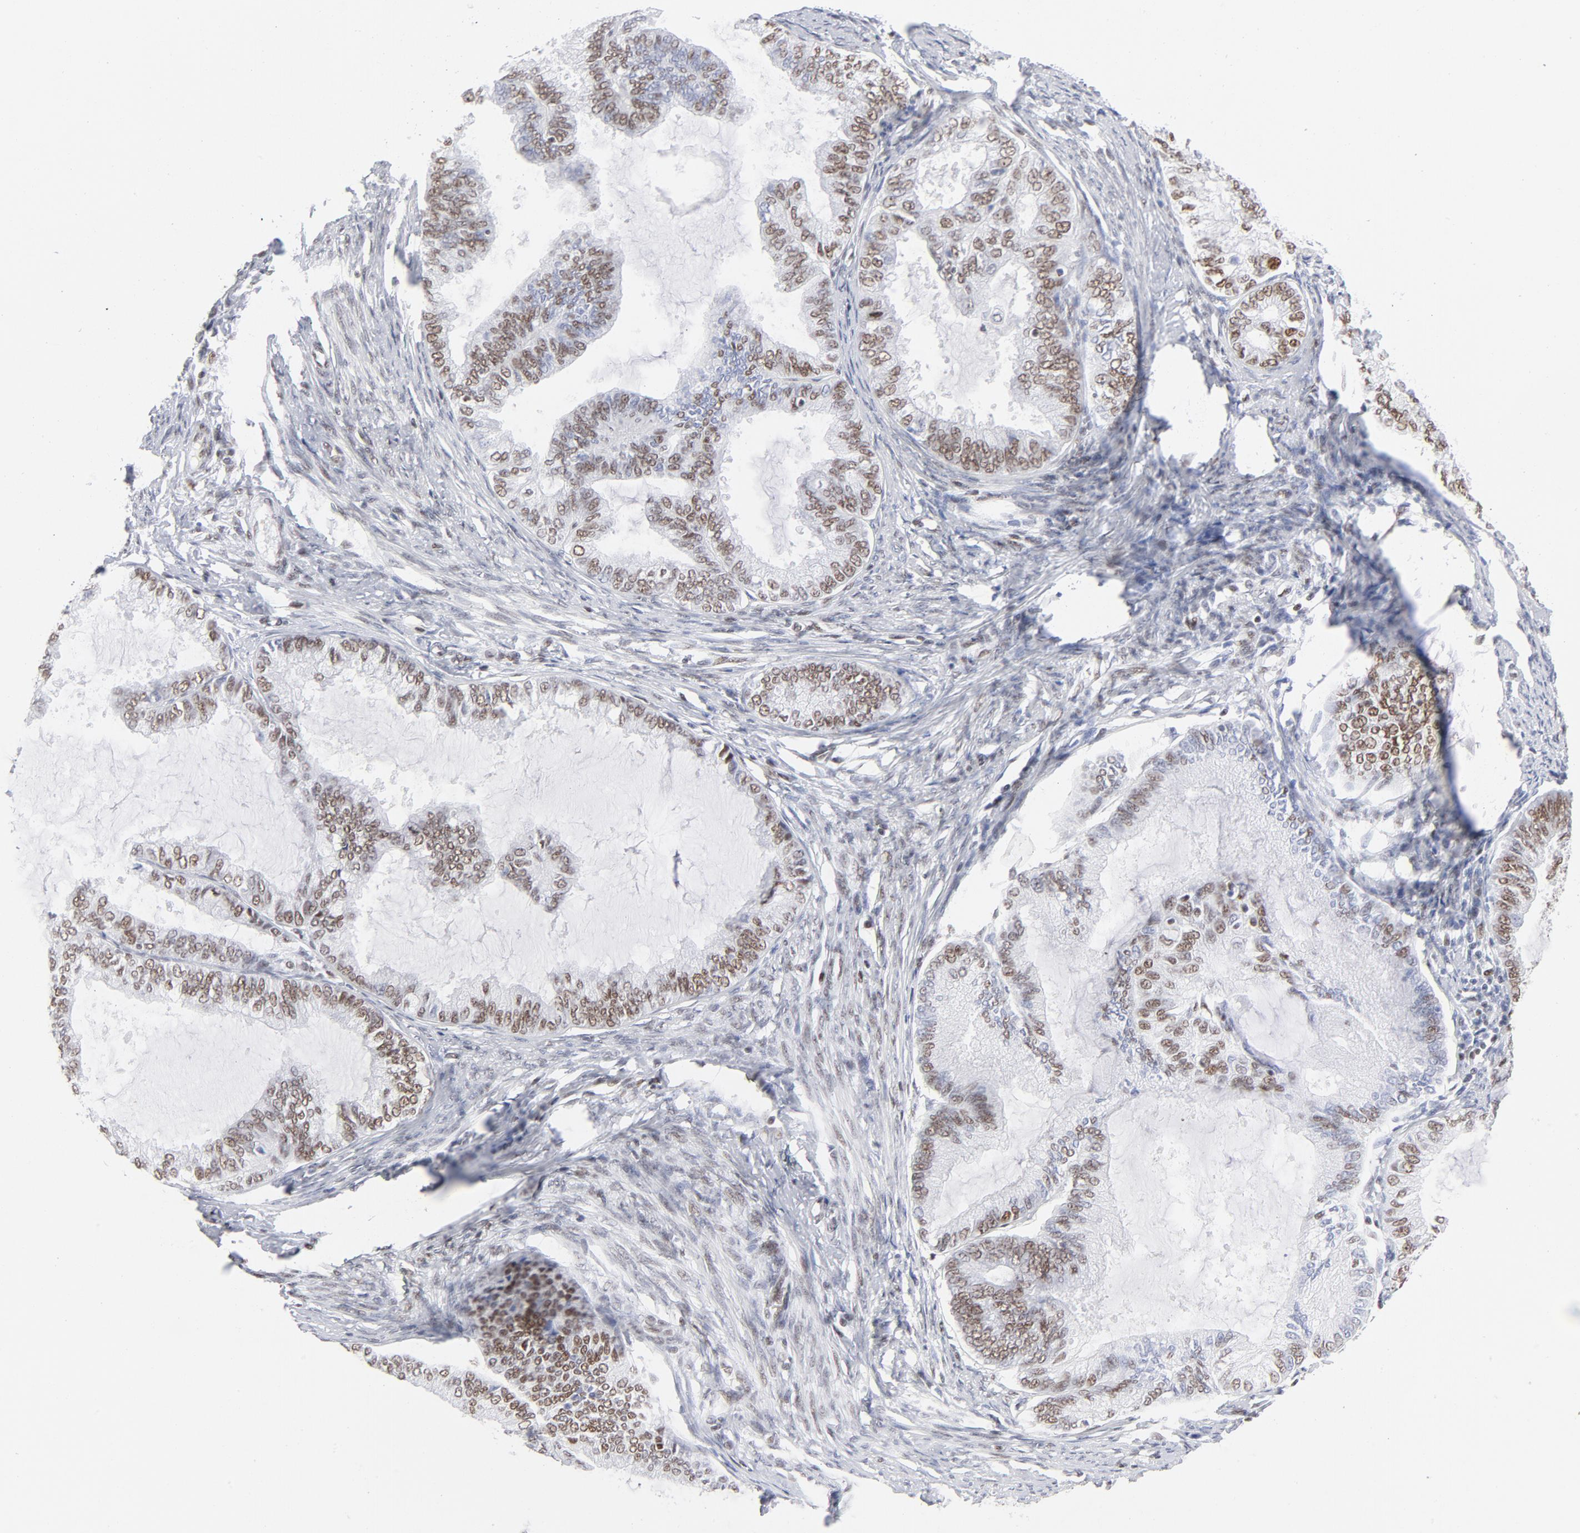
{"staining": {"intensity": "weak", "quantity": "25%-75%", "location": "nuclear"}, "tissue": "endometrial cancer", "cell_type": "Tumor cells", "image_type": "cancer", "snomed": [{"axis": "morphology", "description": "Adenocarcinoma, NOS"}, {"axis": "topography", "description": "Endometrium"}], "caption": "Brown immunohistochemical staining in human endometrial cancer (adenocarcinoma) exhibits weak nuclear staining in approximately 25%-75% of tumor cells. Using DAB (brown) and hematoxylin (blue) stains, captured at high magnification using brightfield microscopy.", "gene": "ATF2", "patient": {"sex": "female", "age": 86}}